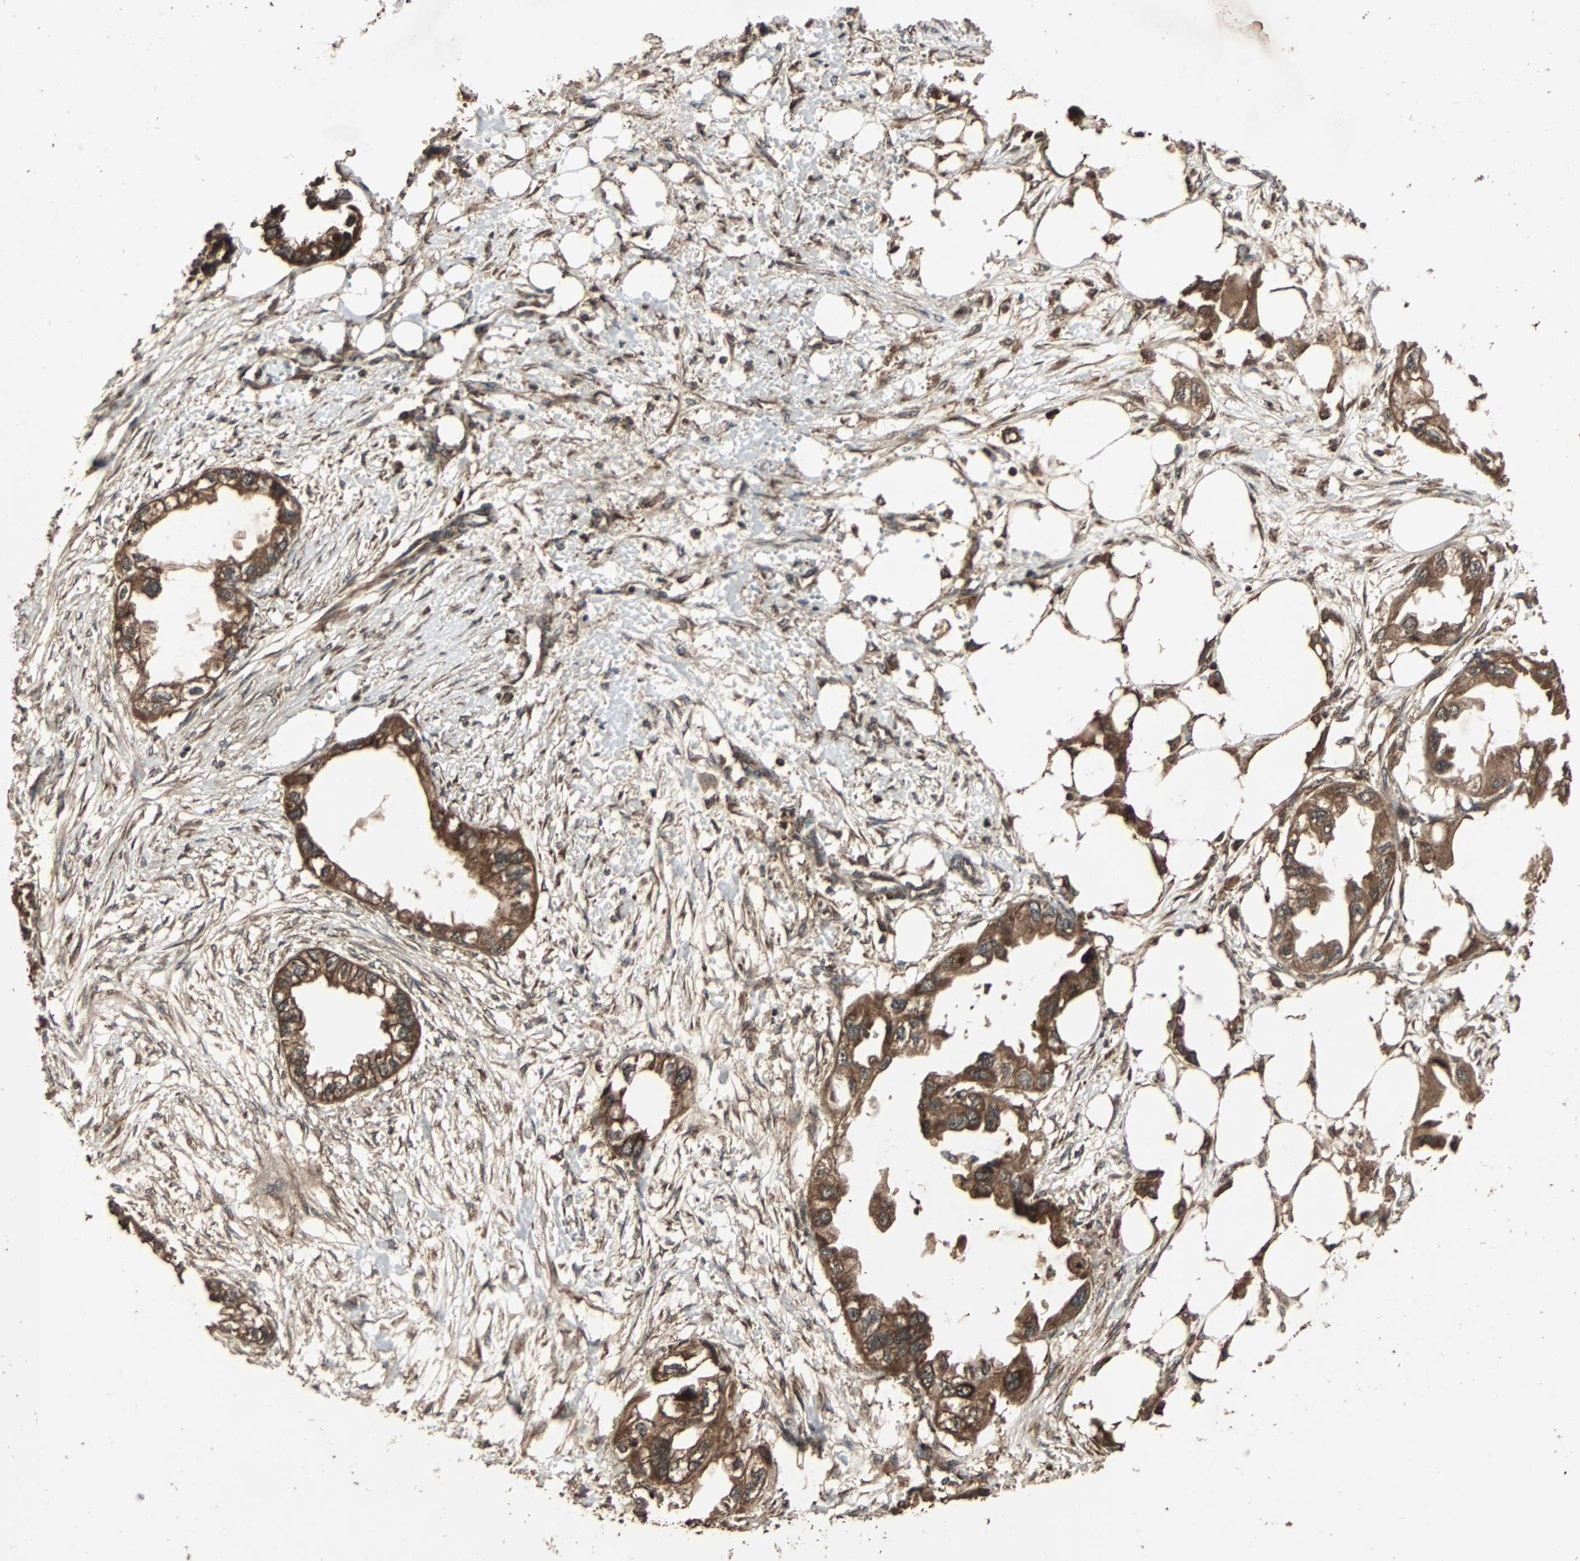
{"staining": {"intensity": "strong", "quantity": ">75%", "location": "cytoplasmic/membranous"}, "tissue": "endometrial cancer", "cell_type": "Tumor cells", "image_type": "cancer", "snomed": [{"axis": "morphology", "description": "Adenocarcinoma, NOS"}, {"axis": "topography", "description": "Endometrium"}], "caption": "Endometrial cancer (adenocarcinoma) was stained to show a protein in brown. There is high levels of strong cytoplasmic/membranous staining in approximately >75% of tumor cells.", "gene": "LAMTOR5", "patient": {"sex": "female", "age": 67}}